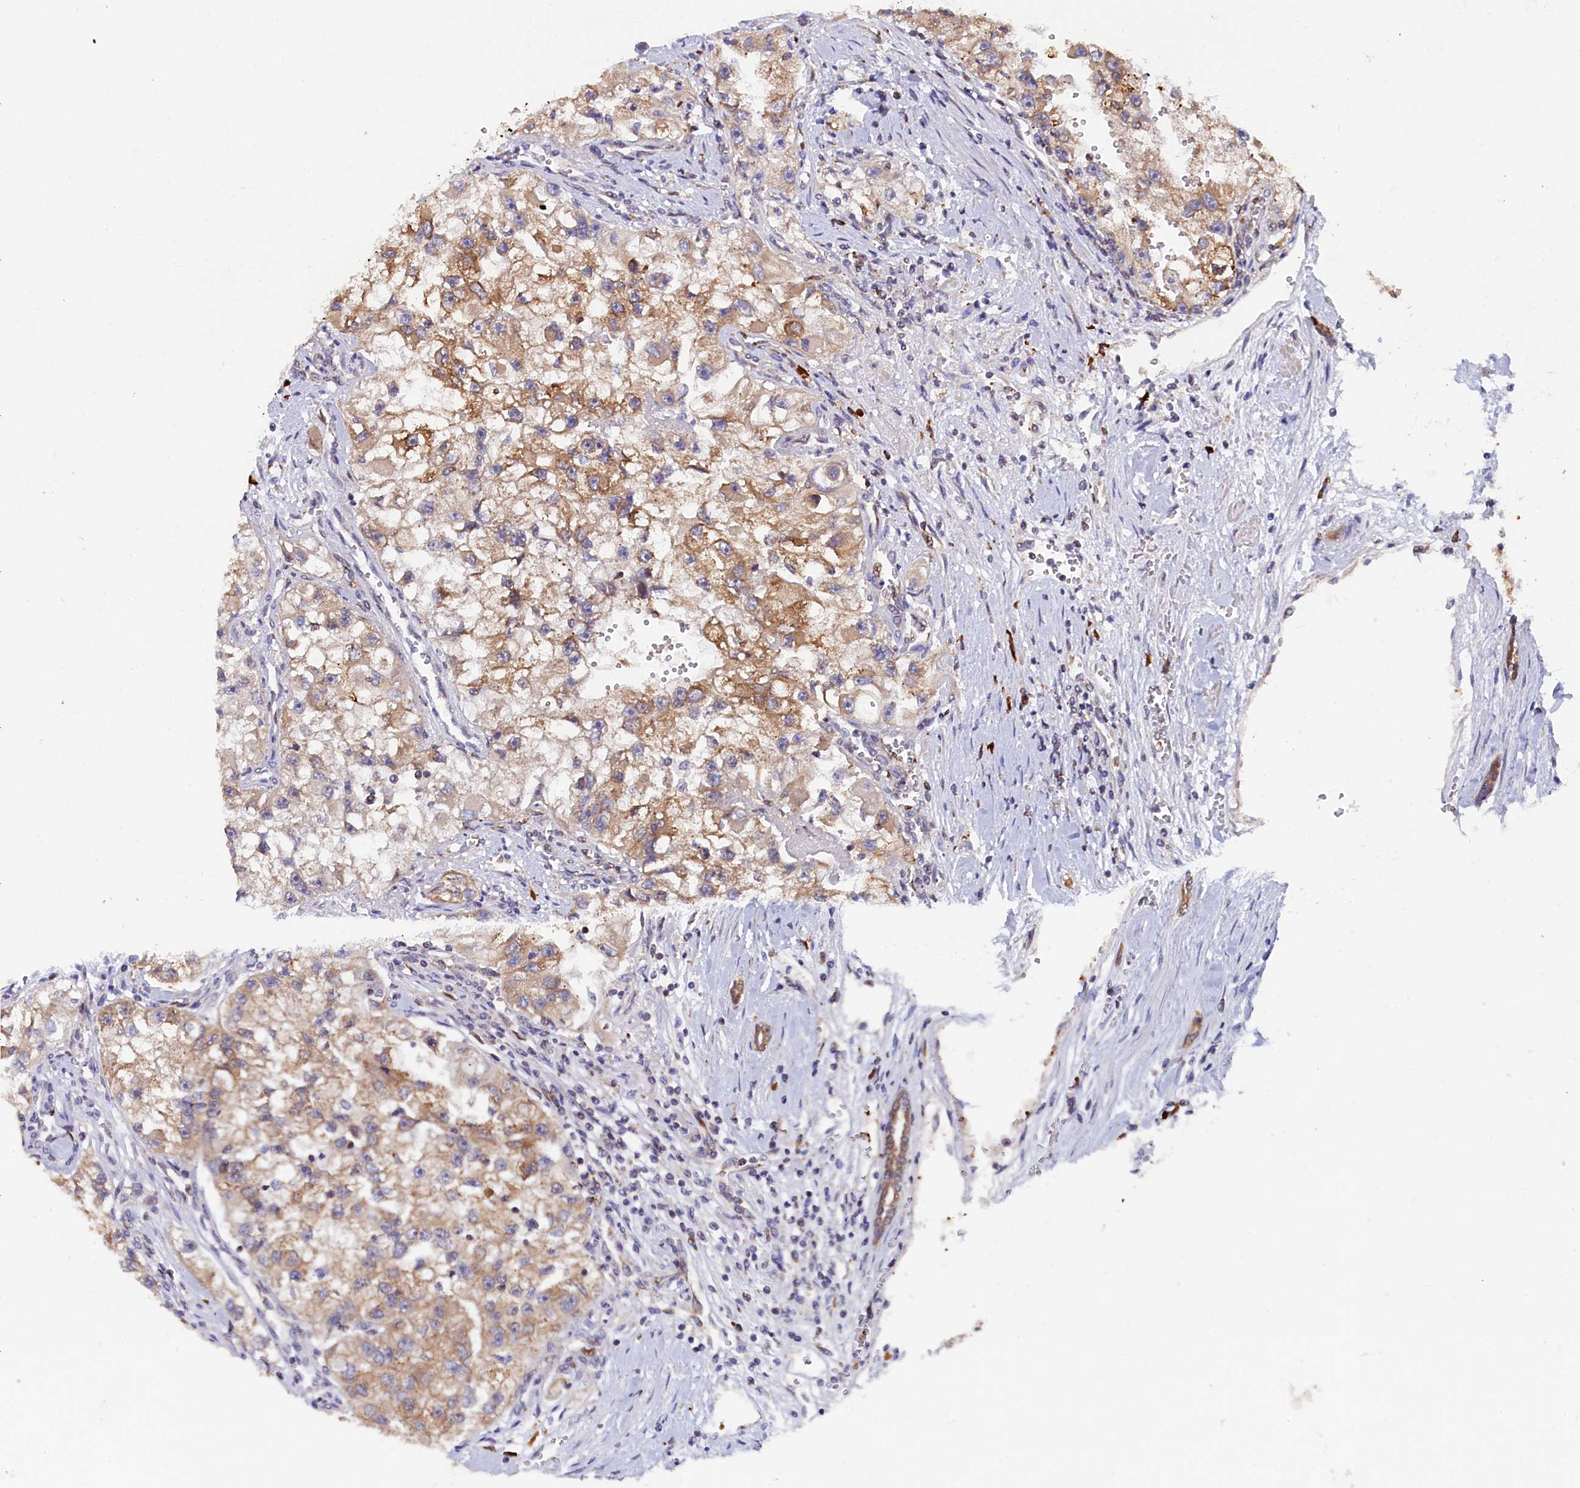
{"staining": {"intensity": "moderate", "quantity": ">75%", "location": "cytoplasmic/membranous"}, "tissue": "renal cancer", "cell_type": "Tumor cells", "image_type": "cancer", "snomed": [{"axis": "morphology", "description": "Adenocarcinoma, NOS"}, {"axis": "topography", "description": "Kidney"}], "caption": "This is a histology image of immunohistochemistry staining of renal adenocarcinoma, which shows moderate positivity in the cytoplasmic/membranous of tumor cells.", "gene": "JPT2", "patient": {"sex": "male", "age": 63}}